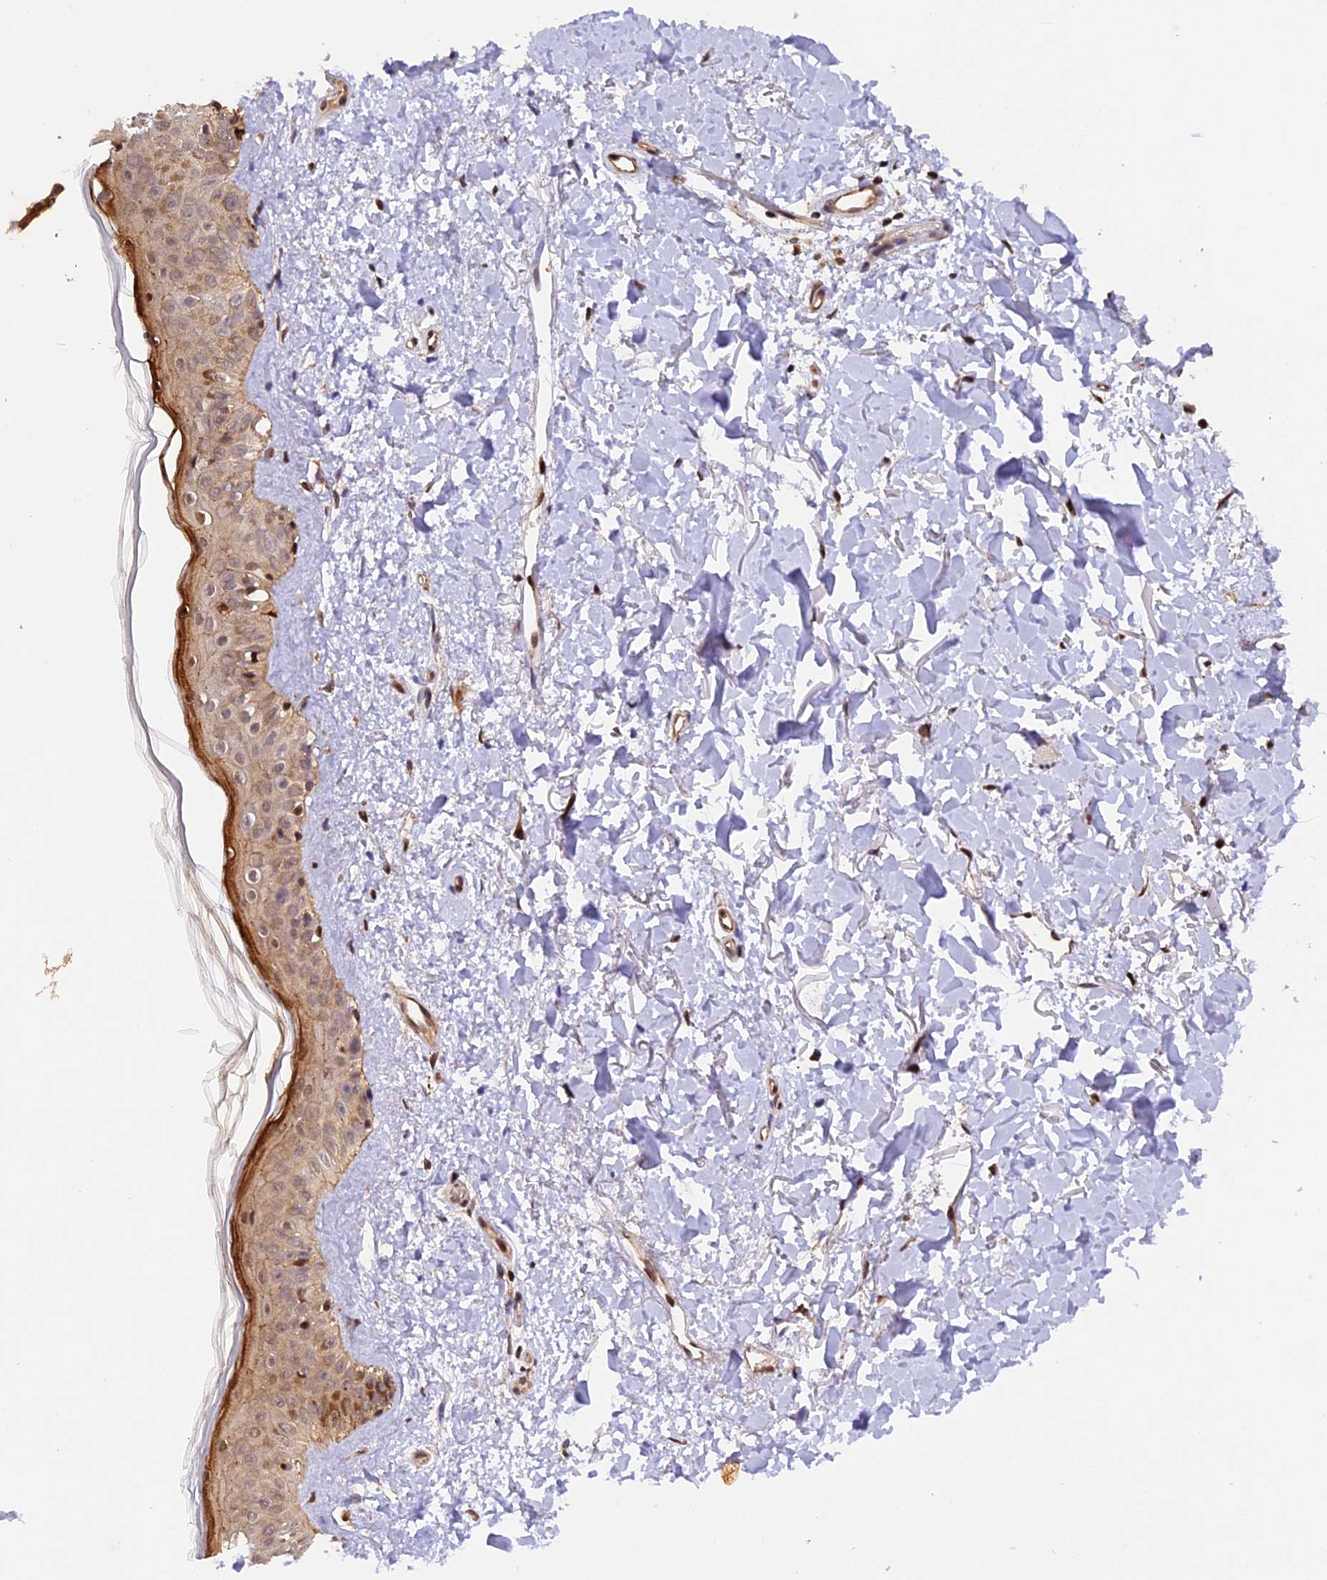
{"staining": {"intensity": "weak", "quantity": "25%-75%", "location": "cytoplasmic/membranous"}, "tissue": "skin", "cell_type": "Fibroblasts", "image_type": "normal", "snomed": [{"axis": "morphology", "description": "Normal tissue, NOS"}, {"axis": "topography", "description": "Skin"}], "caption": "Fibroblasts reveal weak cytoplasmic/membranous staining in about 25%-75% of cells in normal skin.", "gene": "SAMD4A", "patient": {"sex": "female", "age": 58}}